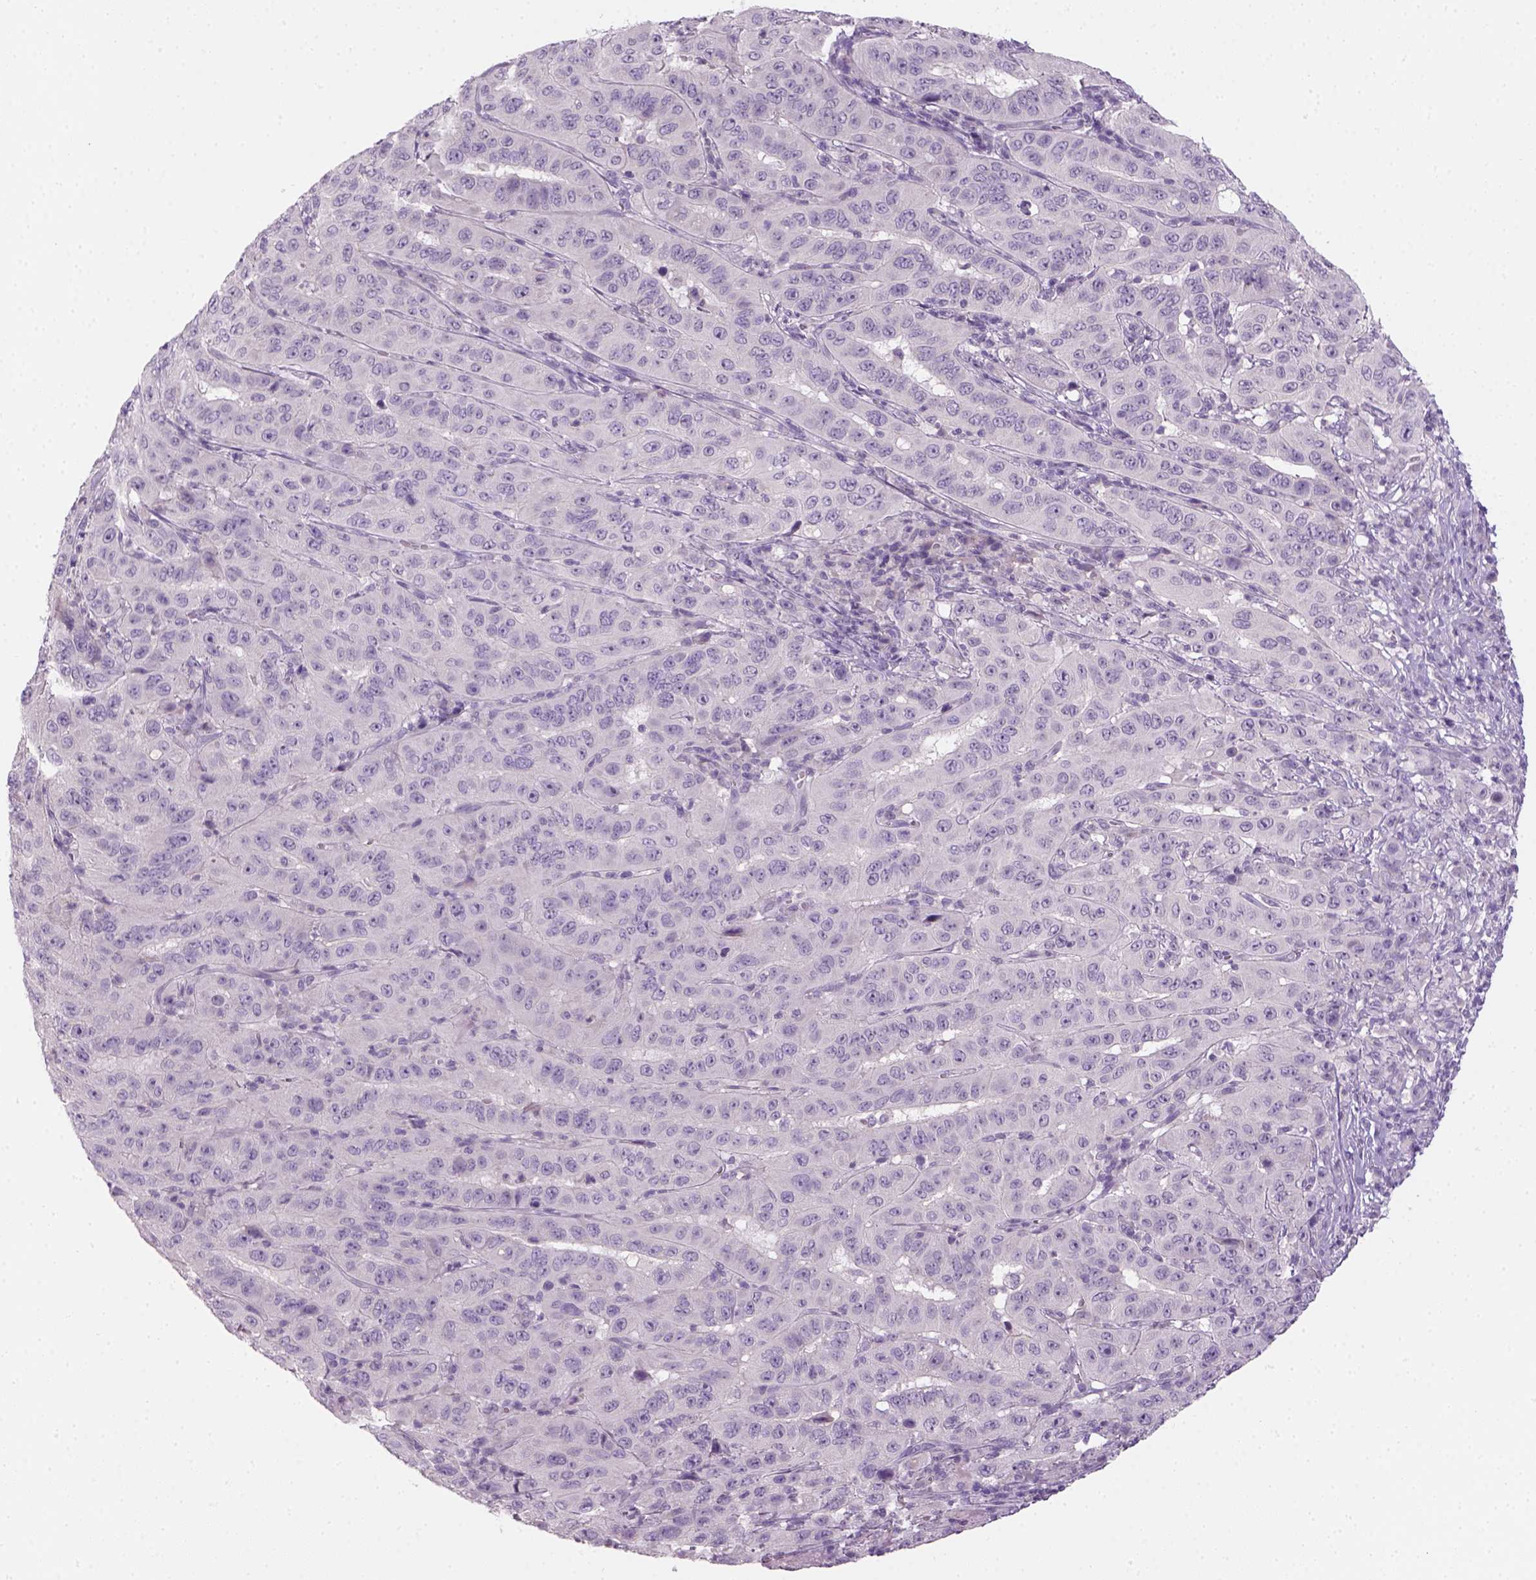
{"staining": {"intensity": "negative", "quantity": "none", "location": "none"}, "tissue": "pancreatic cancer", "cell_type": "Tumor cells", "image_type": "cancer", "snomed": [{"axis": "morphology", "description": "Adenocarcinoma, NOS"}, {"axis": "topography", "description": "Pancreas"}], "caption": "Tumor cells are negative for protein expression in human adenocarcinoma (pancreatic). The staining is performed using DAB brown chromogen with nuclei counter-stained in using hematoxylin.", "gene": "GFI1B", "patient": {"sex": "male", "age": 63}}